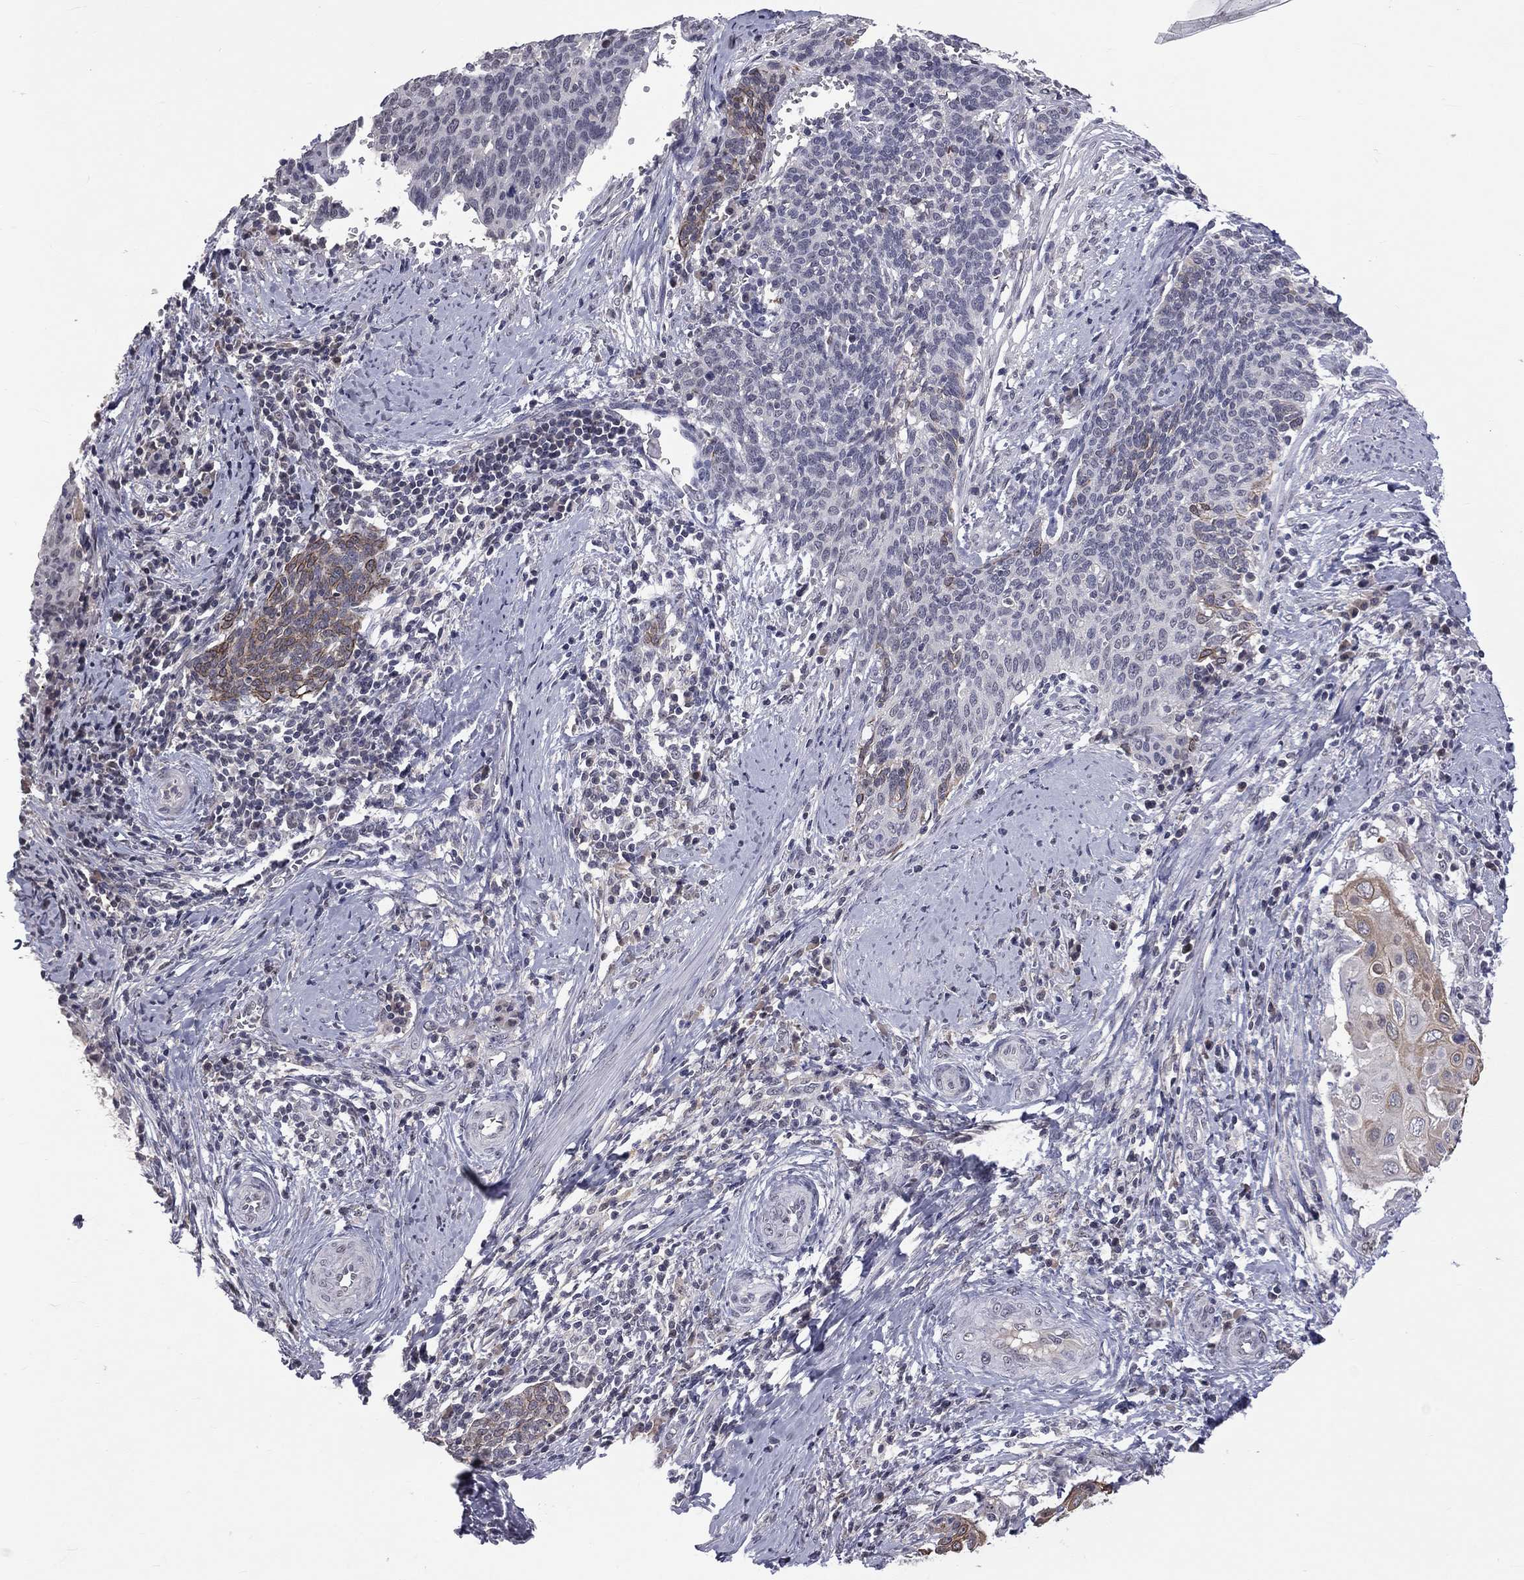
{"staining": {"intensity": "moderate", "quantity": "<25%", "location": "cytoplasmic/membranous"}, "tissue": "cervical cancer", "cell_type": "Tumor cells", "image_type": "cancer", "snomed": [{"axis": "morphology", "description": "Squamous cell carcinoma, NOS"}, {"axis": "topography", "description": "Cervix"}], "caption": "Immunohistochemistry (IHC) (DAB (3,3'-diaminobenzidine)) staining of cervical cancer exhibits moderate cytoplasmic/membranous protein expression in about <25% of tumor cells.", "gene": "DSG4", "patient": {"sex": "female", "age": 39}}